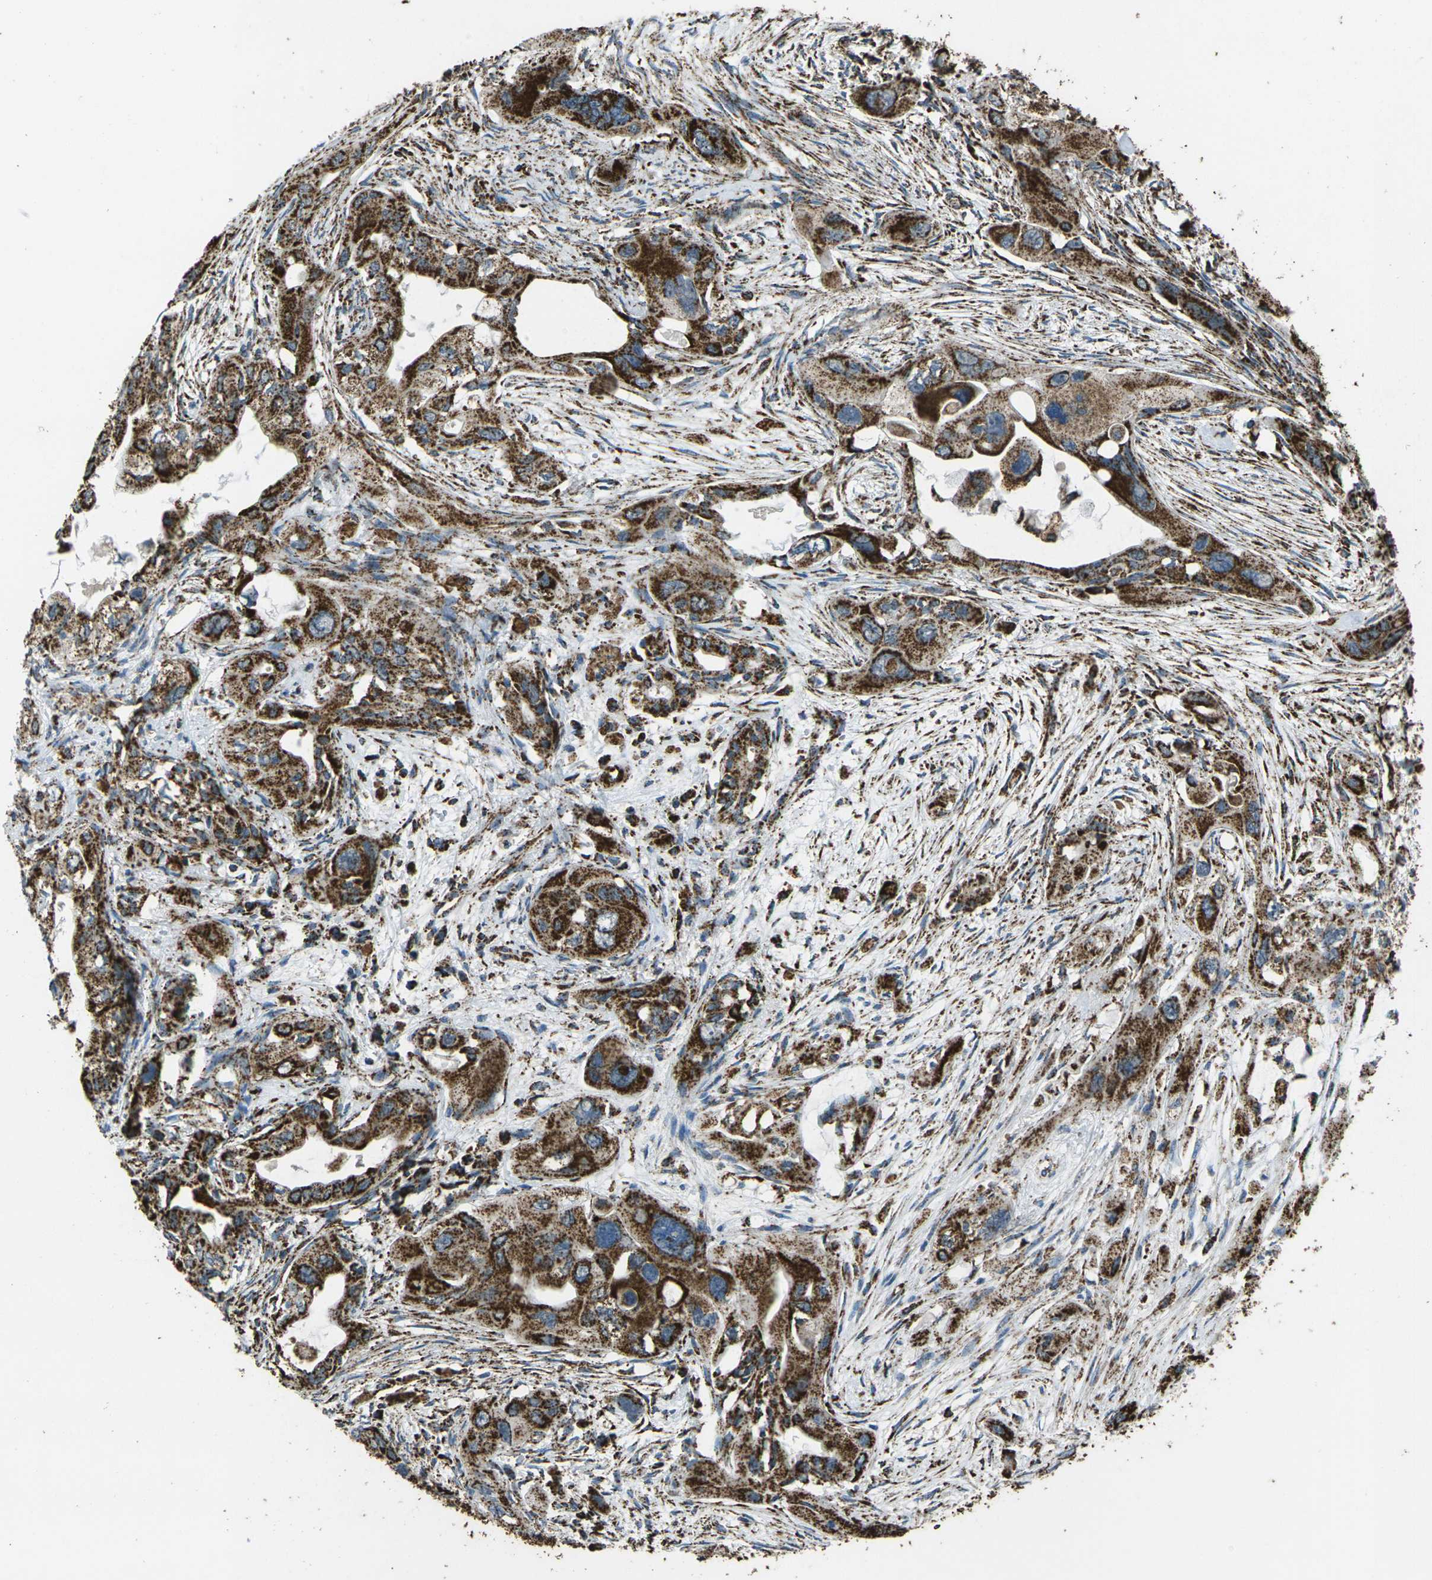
{"staining": {"intensity": "strong", "quantity": ">75%", "location": "cytoplasmic/membranous"}, "tissue": "pancreatic cancer", "cell_type": "Tumor cells", "image_type": "cancer", "snomed": [{"axis": "morphology", "description": "Adenocarcinoma, NOS"}, {"axis": "topography", "description": "Pancreas"}], "caption": "Pancreatic cancer (adenocarcinoma) stained for a protein (brown) reveals strong cytoplasmic/membranous positive staining in about >75% of tumor cells.", "gene": "KLHL5", "patient": {"sex": "male", "age": 73}}